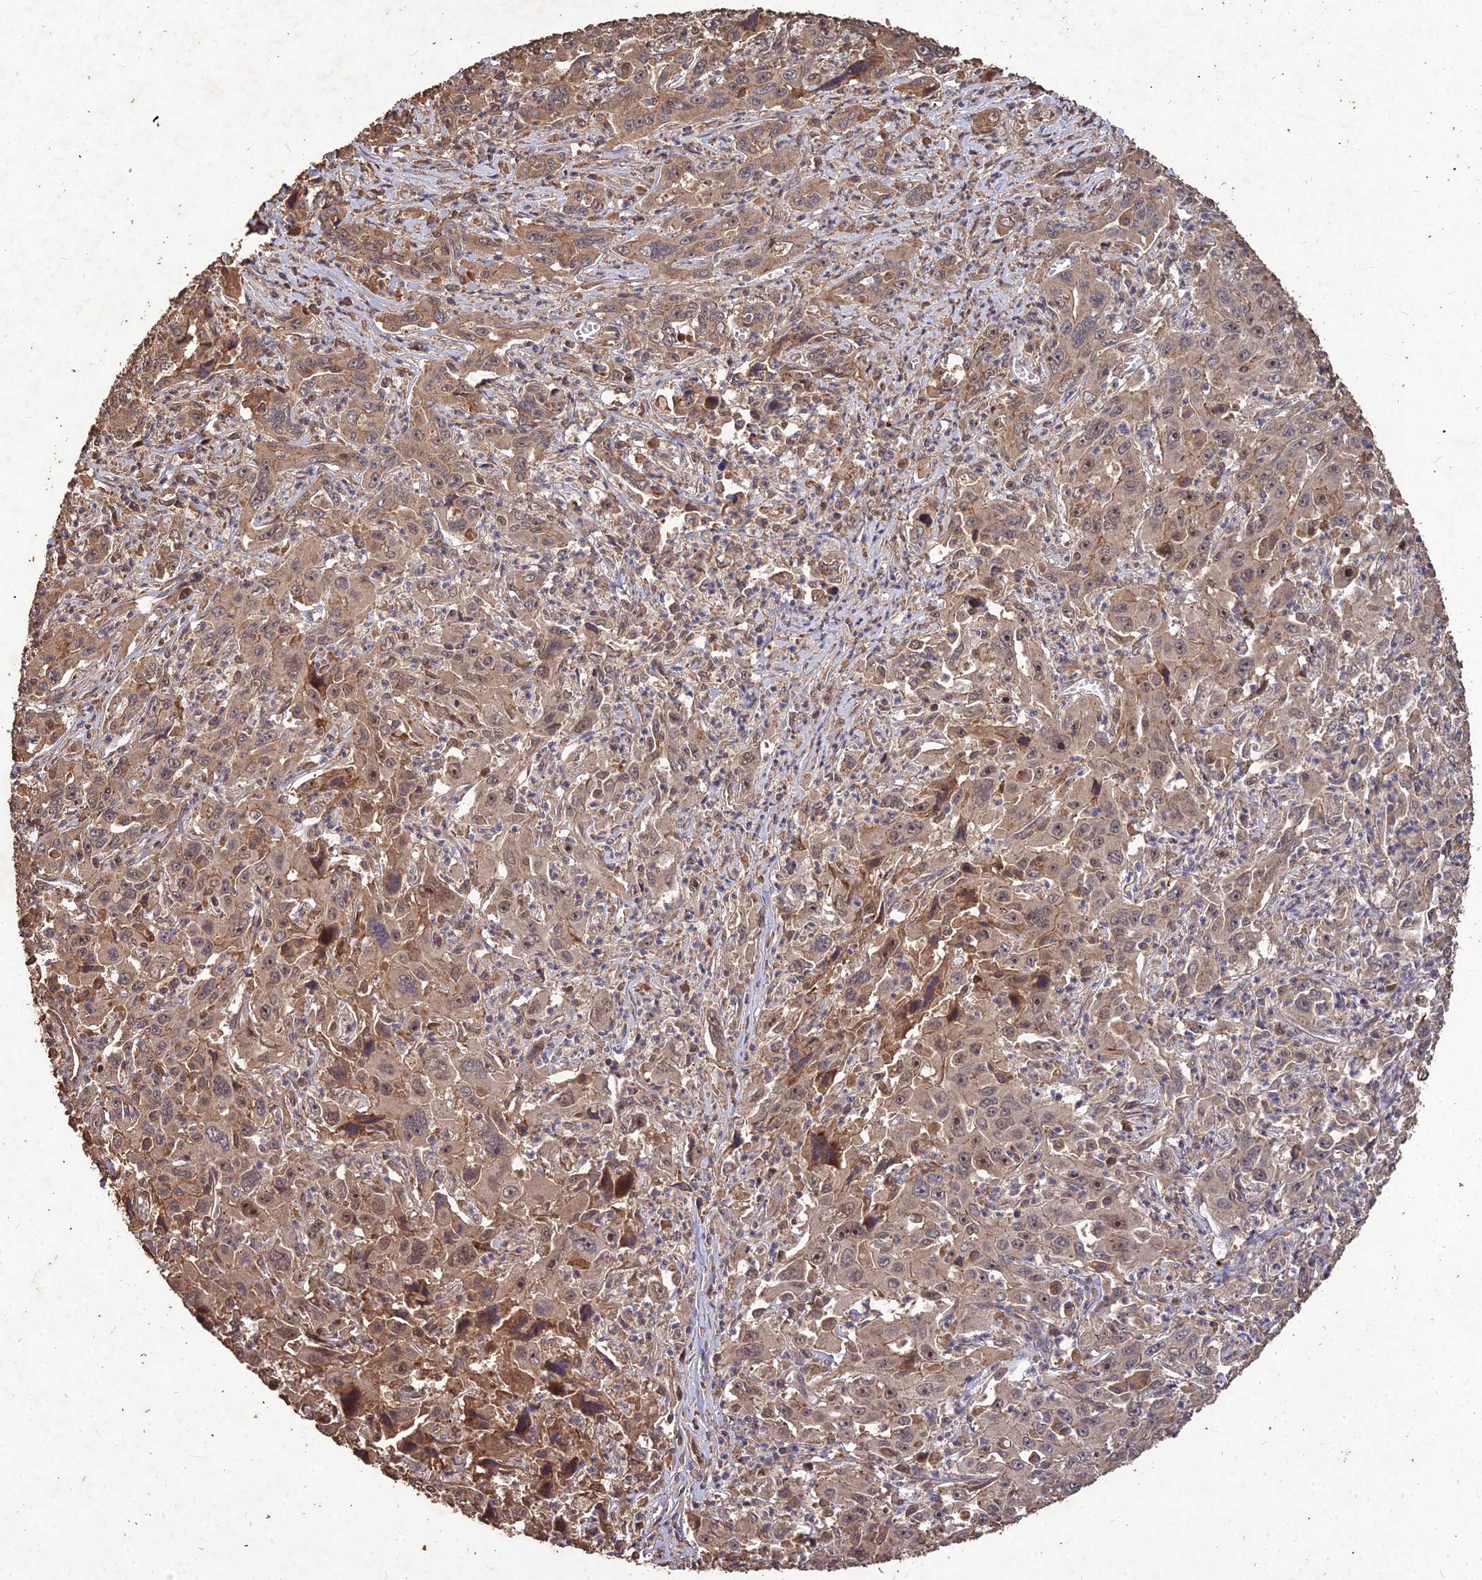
{"staining": {"intensity": "moderate", "quantity": ">75%", "location": "cytoplasmic/membranous,nuclear"}, "tissue": "liver cancer", "cell_type": "Tumor cells", "image_type": "cancer", "snomed": [{"axis": "morphology", "description": "Carcinoma, Hepatocellular, NOS"}, {"axis": "topography", "description": "Liver"}], "caption": "Immunohistochemistry image of liver cancer (hepatocellular carcinoma) stained for a protein (brown), which exhibits medium levels of moderate cytoplasmic/membranous and nuclear expression in about >75% of tumor cells.", "gene": "SYMPK", "patient": {"sex": "male", "age": 63}}